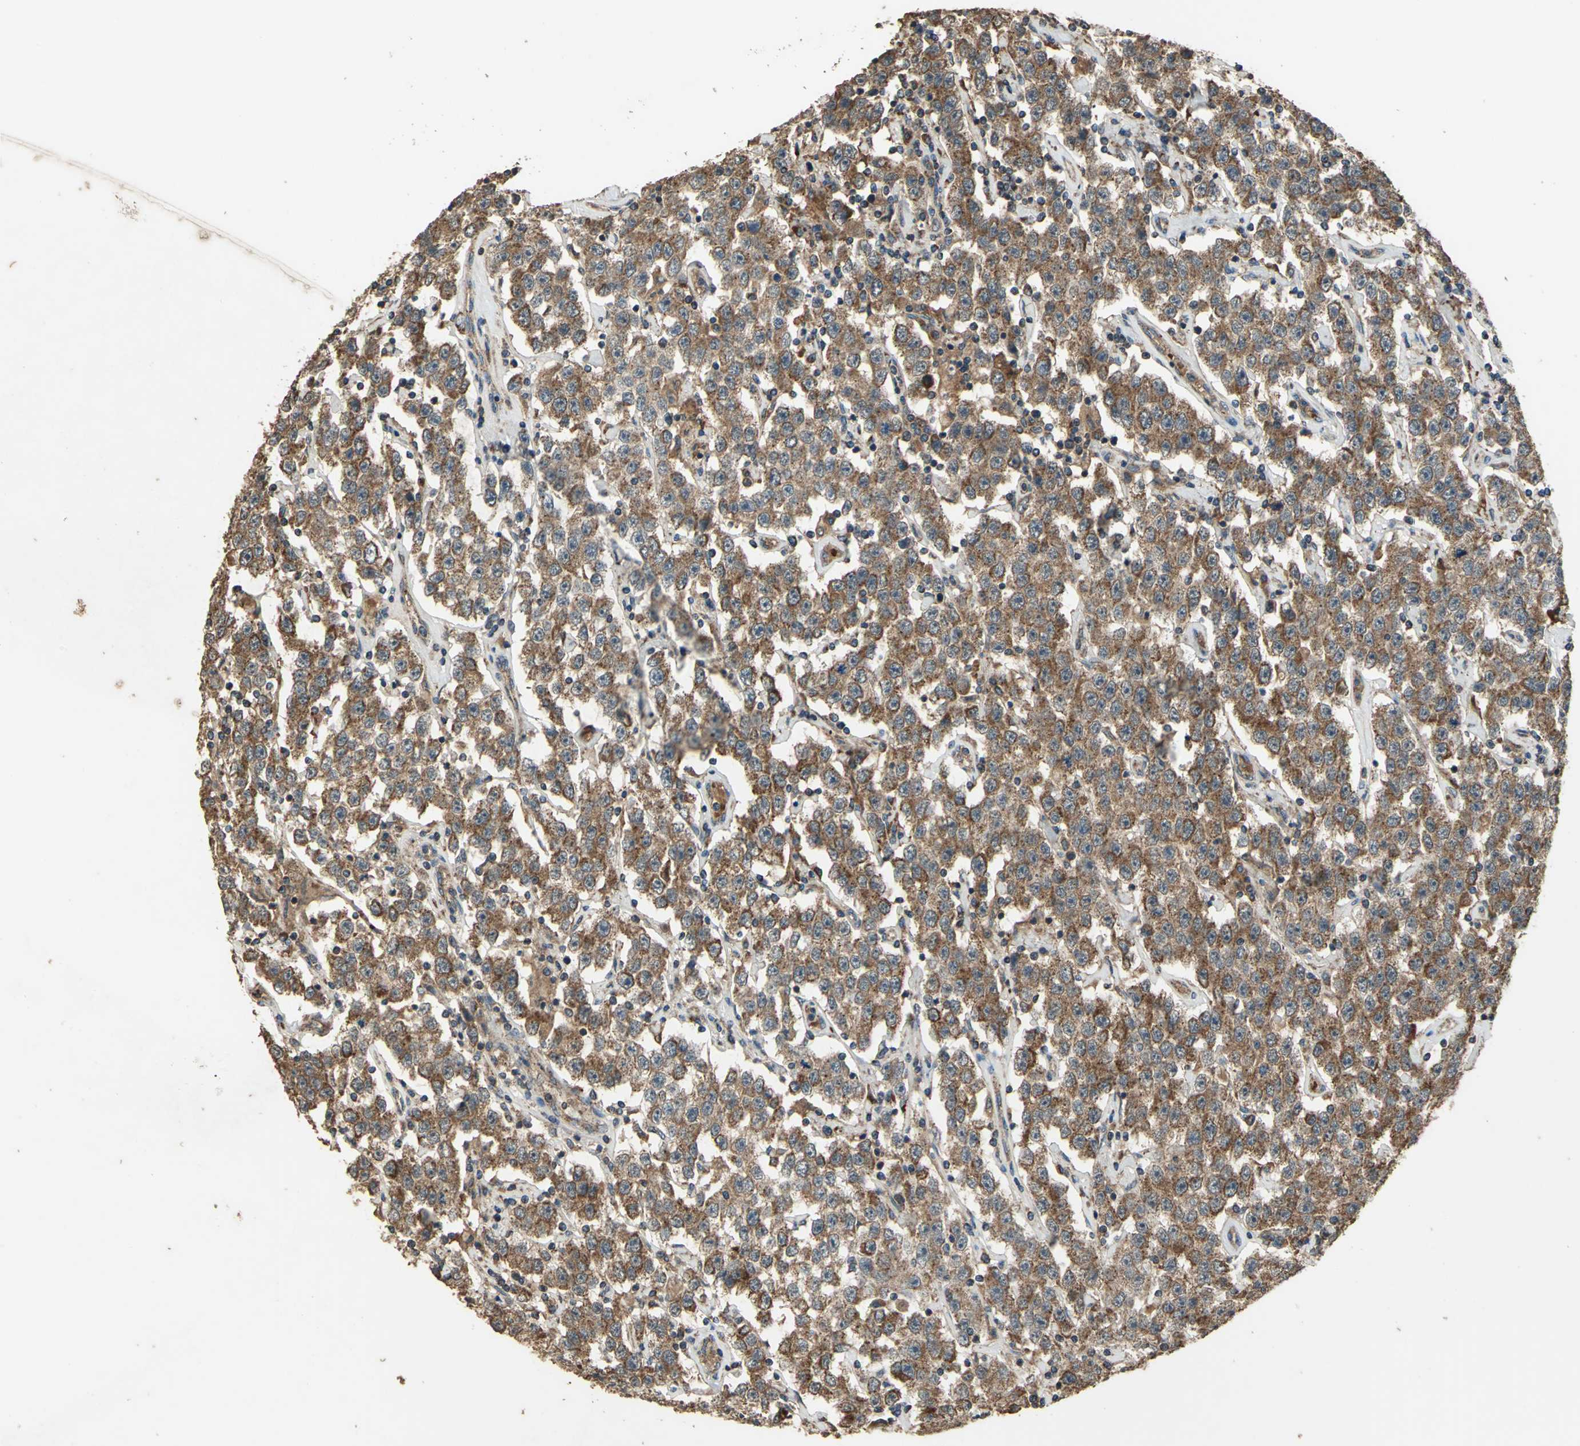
{"staining": {"intensity": "strong", "quantity": ">75%", "location": "cytoplasmic/membranous"}, "tissue": "testis cancer", "cell_type": "Tumor cells", "image_type": "cancer", "snomed": [{"axis": "morphology", "description": "Seminoma, NOS"}, {"axis": "topography", "description": "Testis"}], "caption": "A brown stain shows strong cytoplasmic/membranous positivity of a protein in human testis cancer tumor cells. (brown staining indicates protein expression, while blue staining denotes nuclei).", "gene": "POLRMT", "patient": {"sex": "male", "age": 52}}